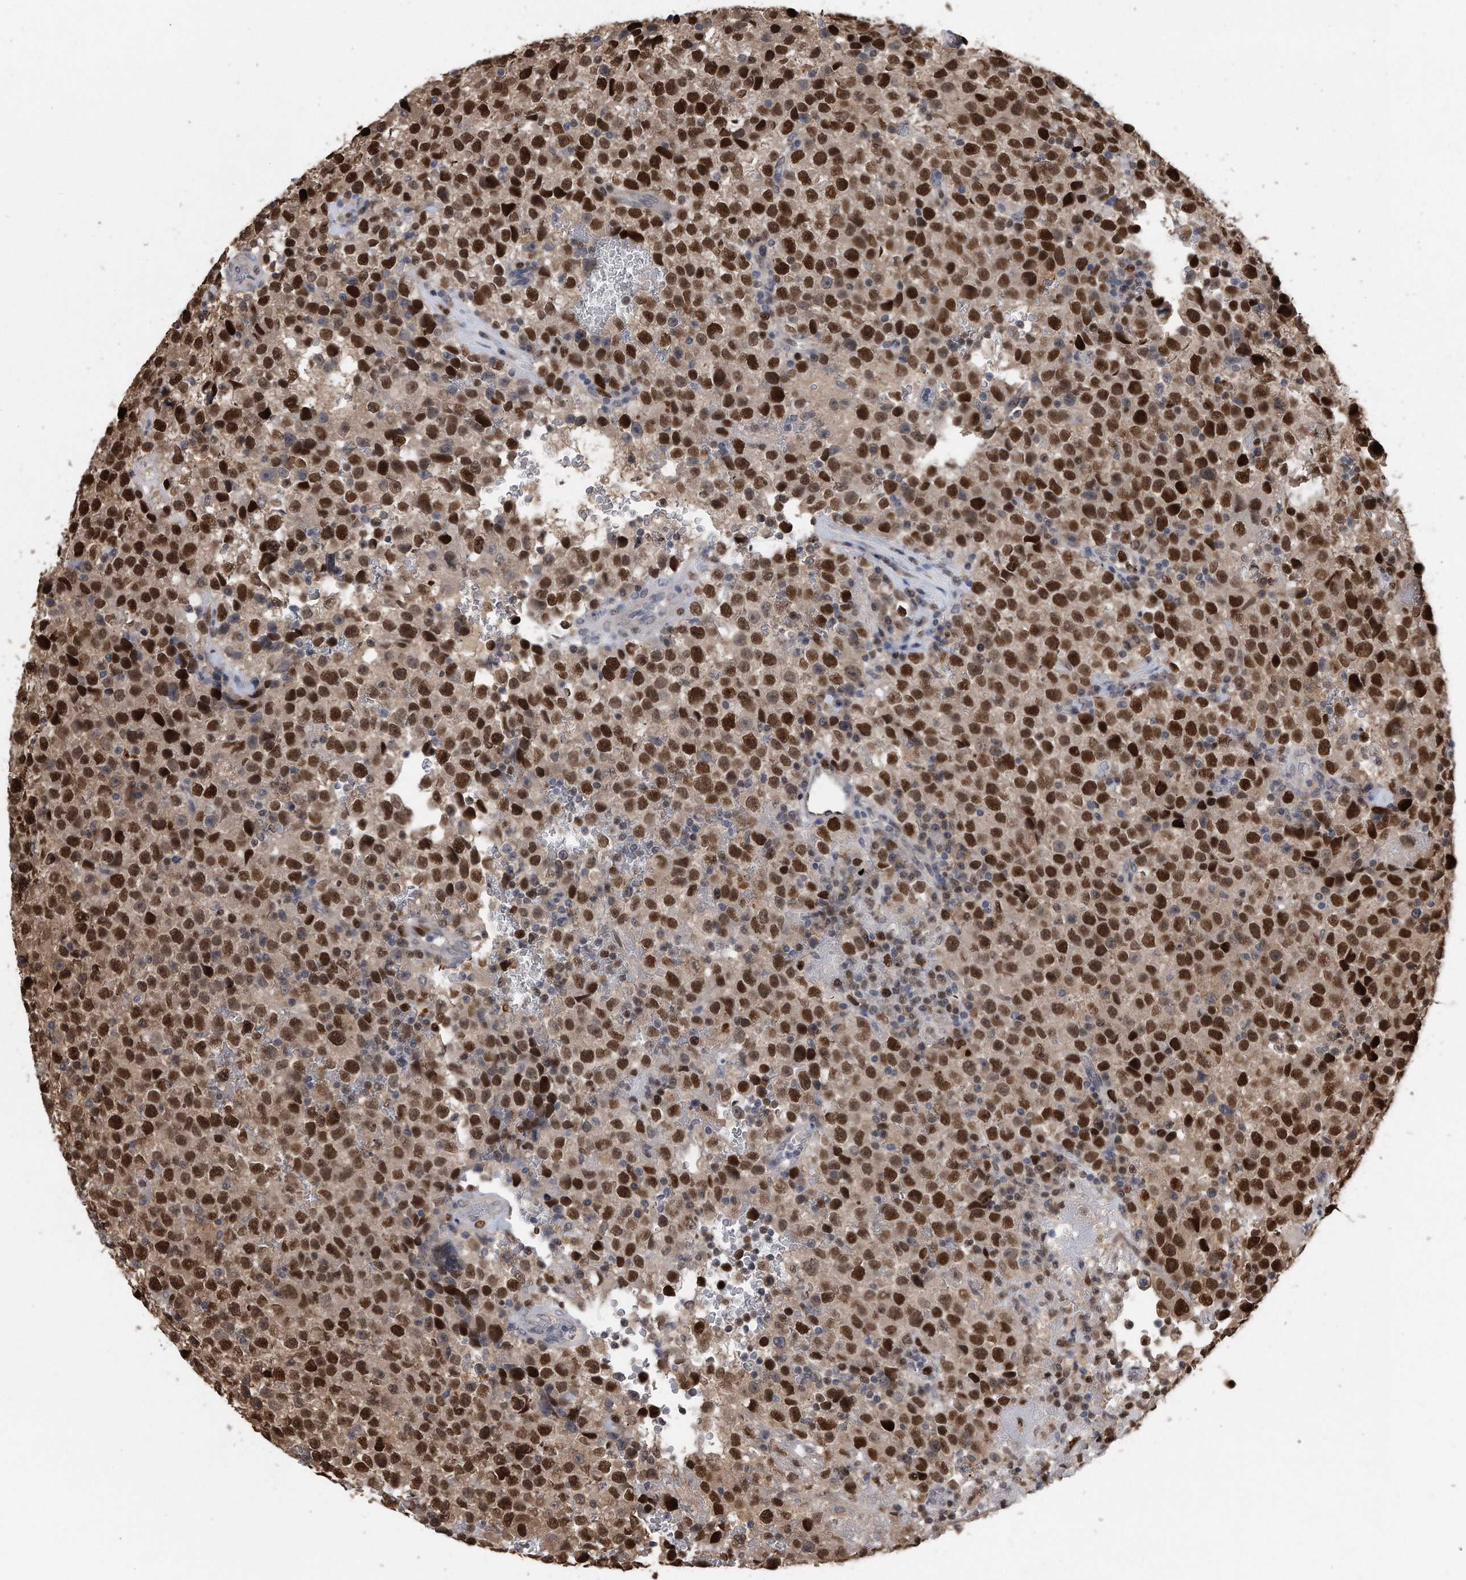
{"staining": {"intensity": "strong", "quantity": ">75%", "location": "nuclear"}, "tissue": "testis cancer", "cell_type": "Tumor cells", "image_type": "cancer", "snomed": [{"axis": "morphology", "description": "Seminoma, NOS"}, {"axis": "topography", "description": "Testis"}], "caption": "Human testis seminoma stained with a brown dye shows strong nuclear positive expression in about >75% of tumor cells.", "gene": "PCNA", "patient": {"sex": "male", "age": 22}}